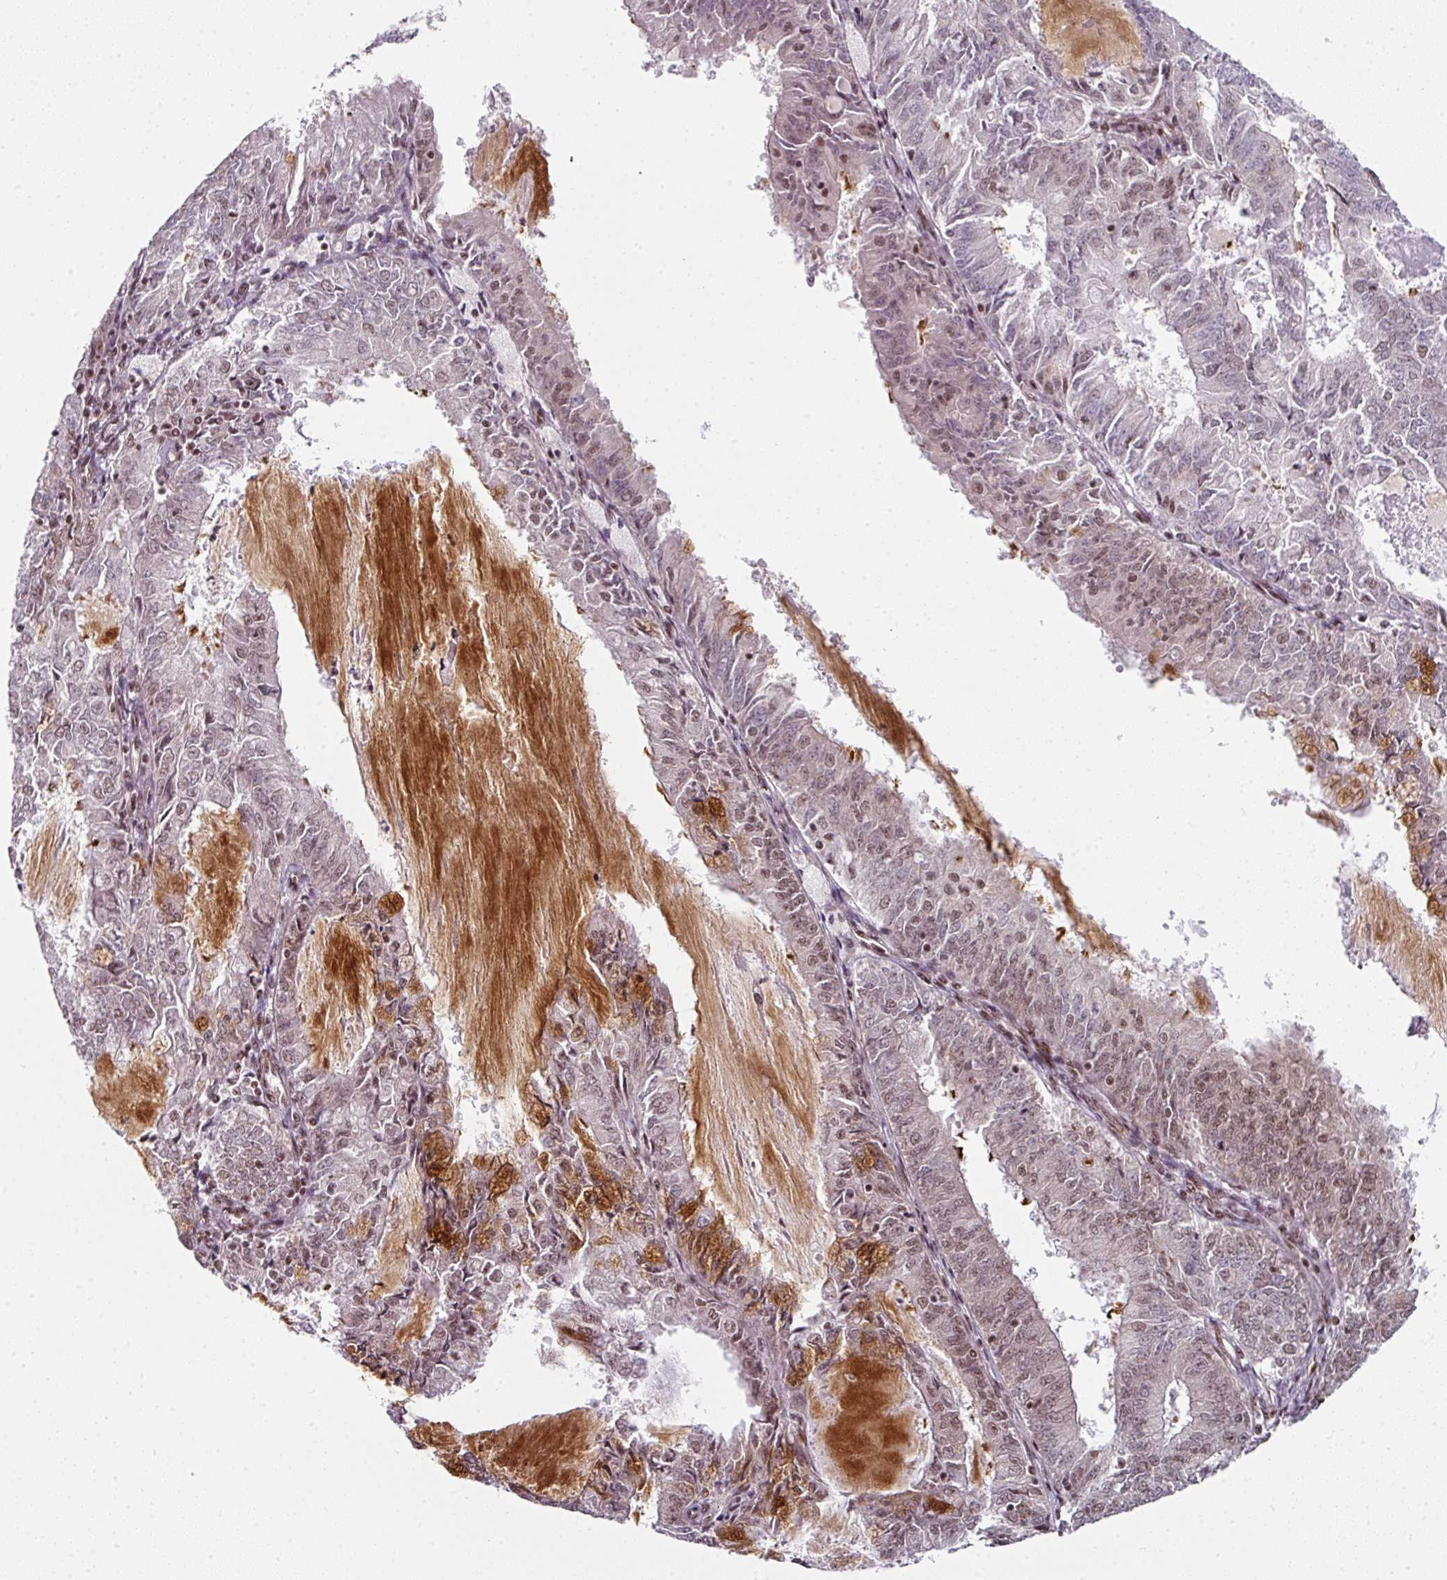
{"staining": {"intensity": "moderate", "quantity": "25%-75%", "location": "nuclear"}, "tissue": "endometrial cancer", "cell_type": "Tumor cells", "image_type": "cancer", "snomed": [{"axis": "morphology", "description": "Adenocarcinoma, NOS"}, {"axis": "topography", "description": "Endometrium"}], "caption": "DAB (3,3'-diaminobenzidine) immunohistochemical staining of endometrial cancer (adenocarcinoma) demonstrates moderate nuclear protein expression in approximately 25%-75% of tumor cells.", "gene": "NFYA", "patient": {"sex": "female", "age": 57}}